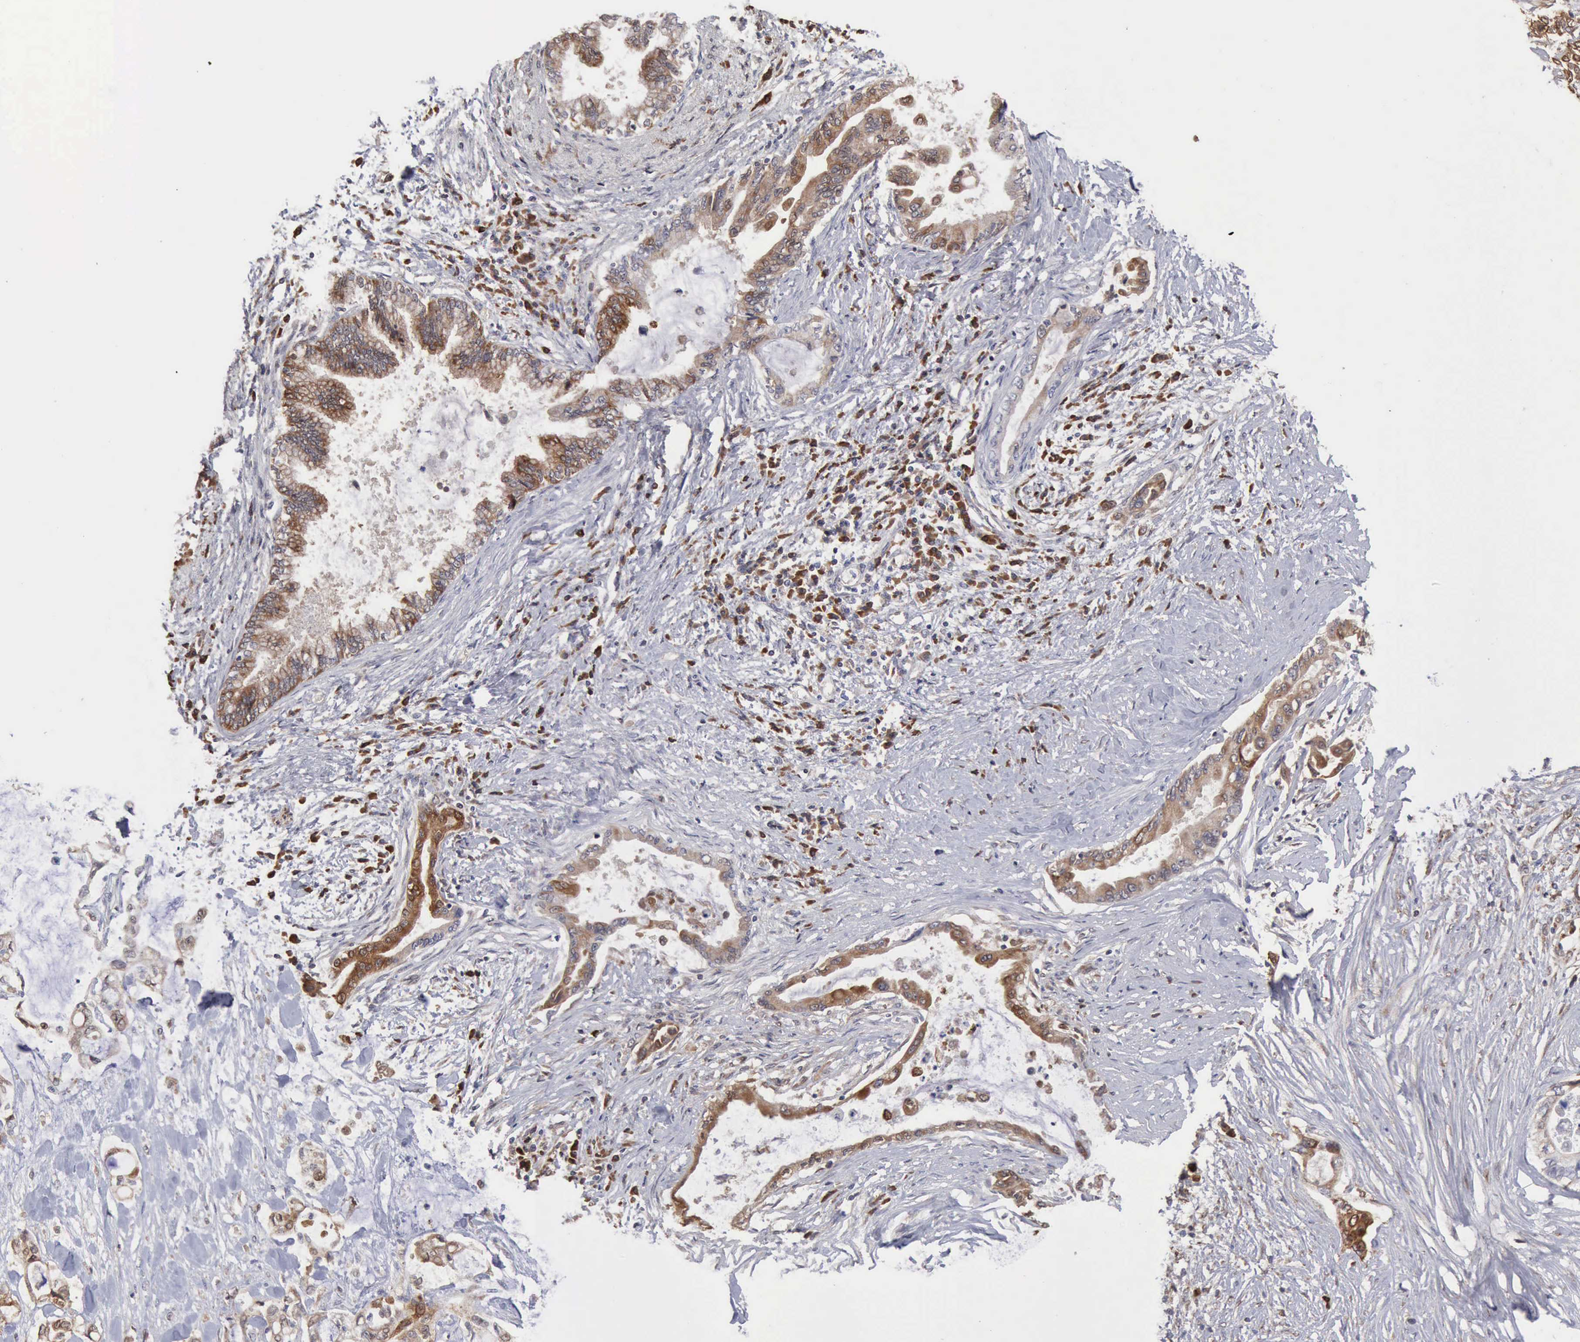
{"staining": {"intensity": "moderate", "quantity": "25%-75%", "location": "cytoplasmic/membranous"}, "tissue": "pancreatic cancer", "cell_type": "Tumor cells", "image_type": "cancer", "snomed": [{"axis": "morphology", "description": "Adenocarcinoma, NOS"}, {"axis": "topography", "description": "Pancreas"}], "caption": "Approximately 25%-75% of tumor cells in pancreatic cancer exhibit moderate cytoplasmic/membranous protein positivity as visualized by brown immunohistochemical staining.", "gene": "APOL2", "patient": {"sex": "female", "age": 64}}